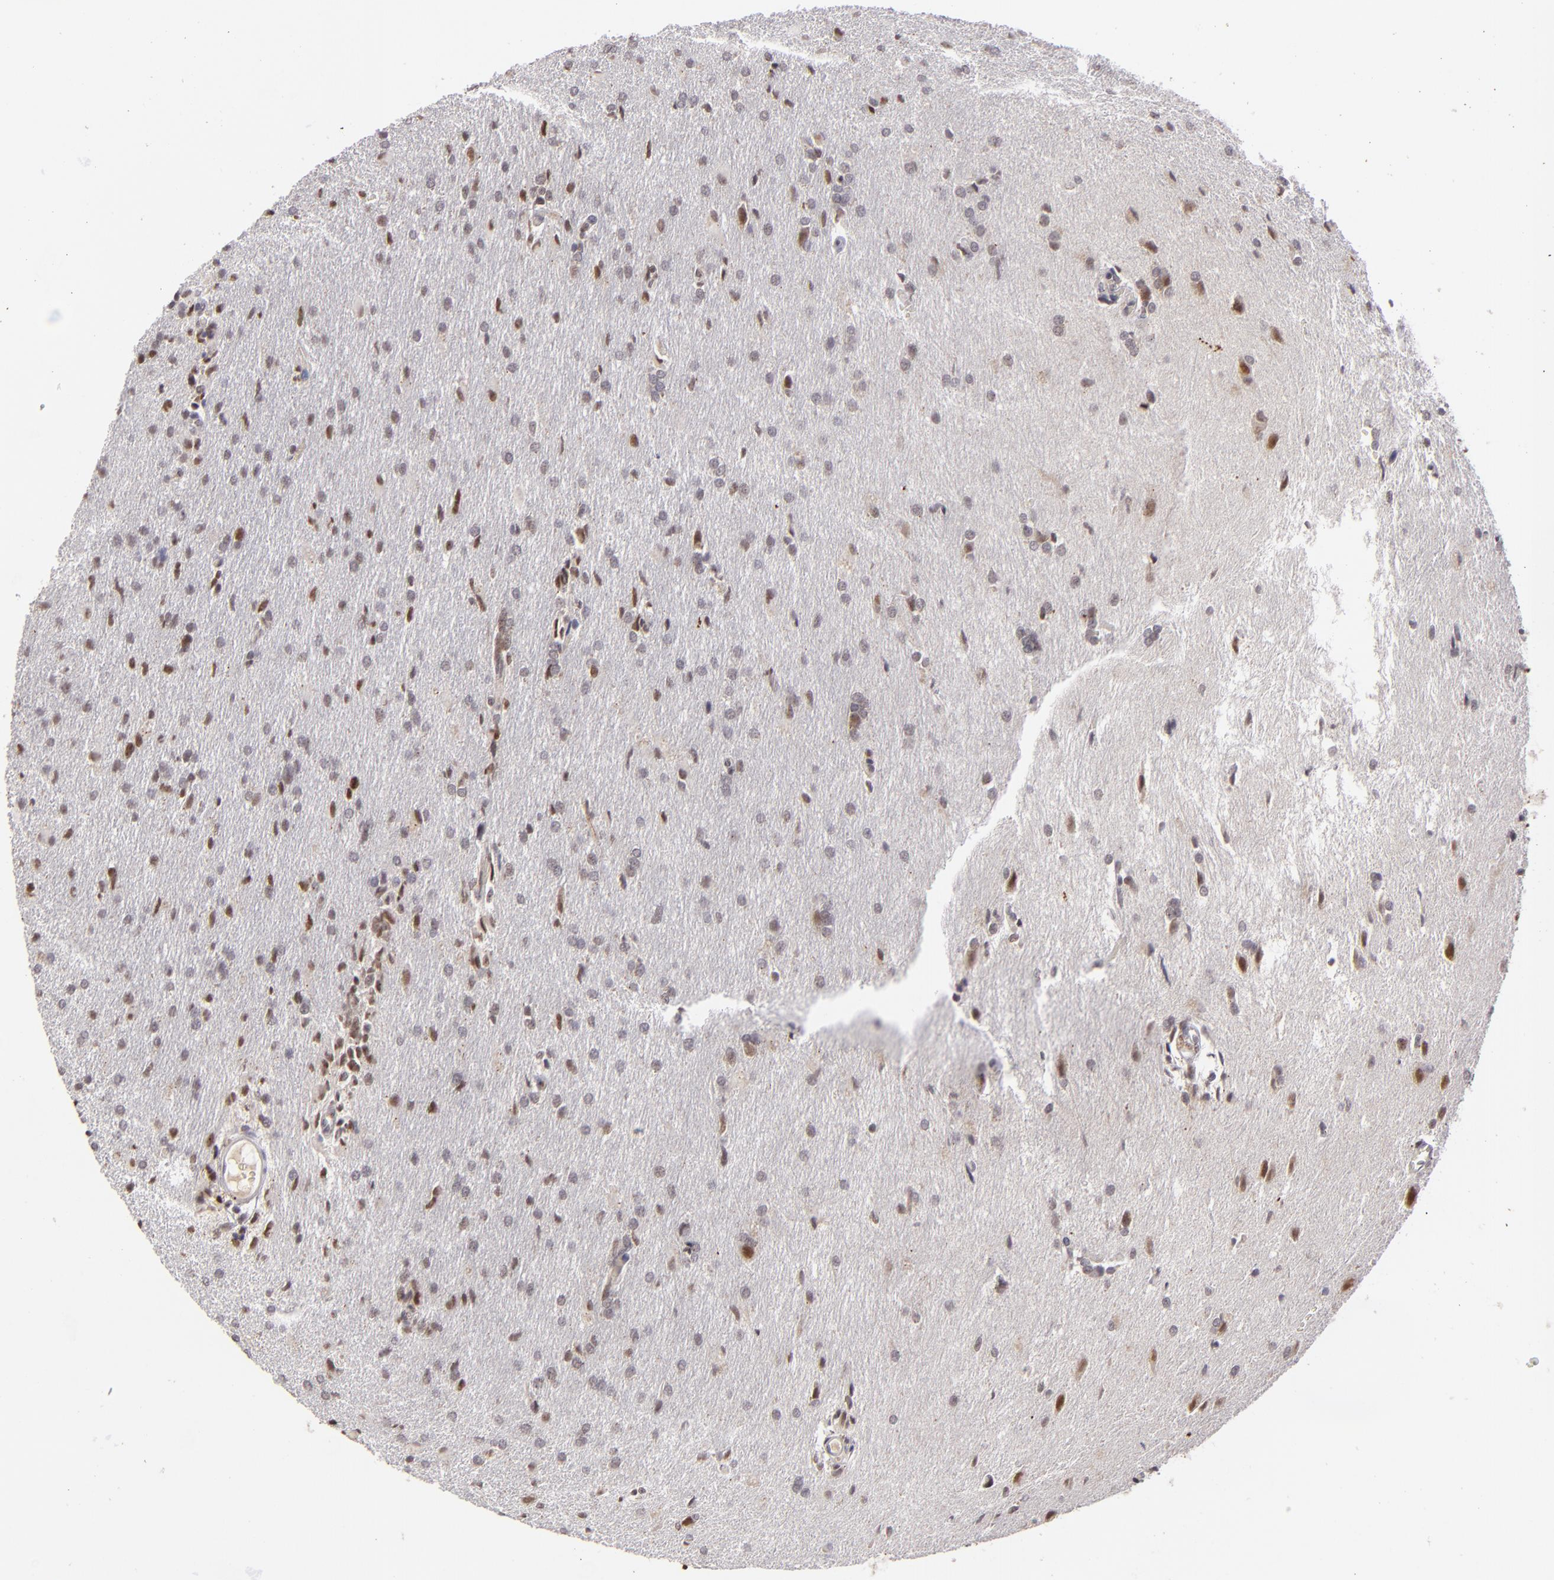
{"staining": {"intensity": "moderate", "quantity": "25%-75%", "location": "nuclear"}, "tissue": "glioma", "cell_type": "Tumor cells", "image_type": "cancer", "snomed": [{"axis": "morphology", "description": "Glioma, malignant, High grade"}, {"axis": "topography", "description": "Brain"}], "caption": "This micrograph reveals immunohistochemistry (IHC) staining of glioma, with medium moderate nuclear staining in about 25%-75% of tumor cells.", "gene": "RXRG", "patient": {"sex": "male", "age": 68}}